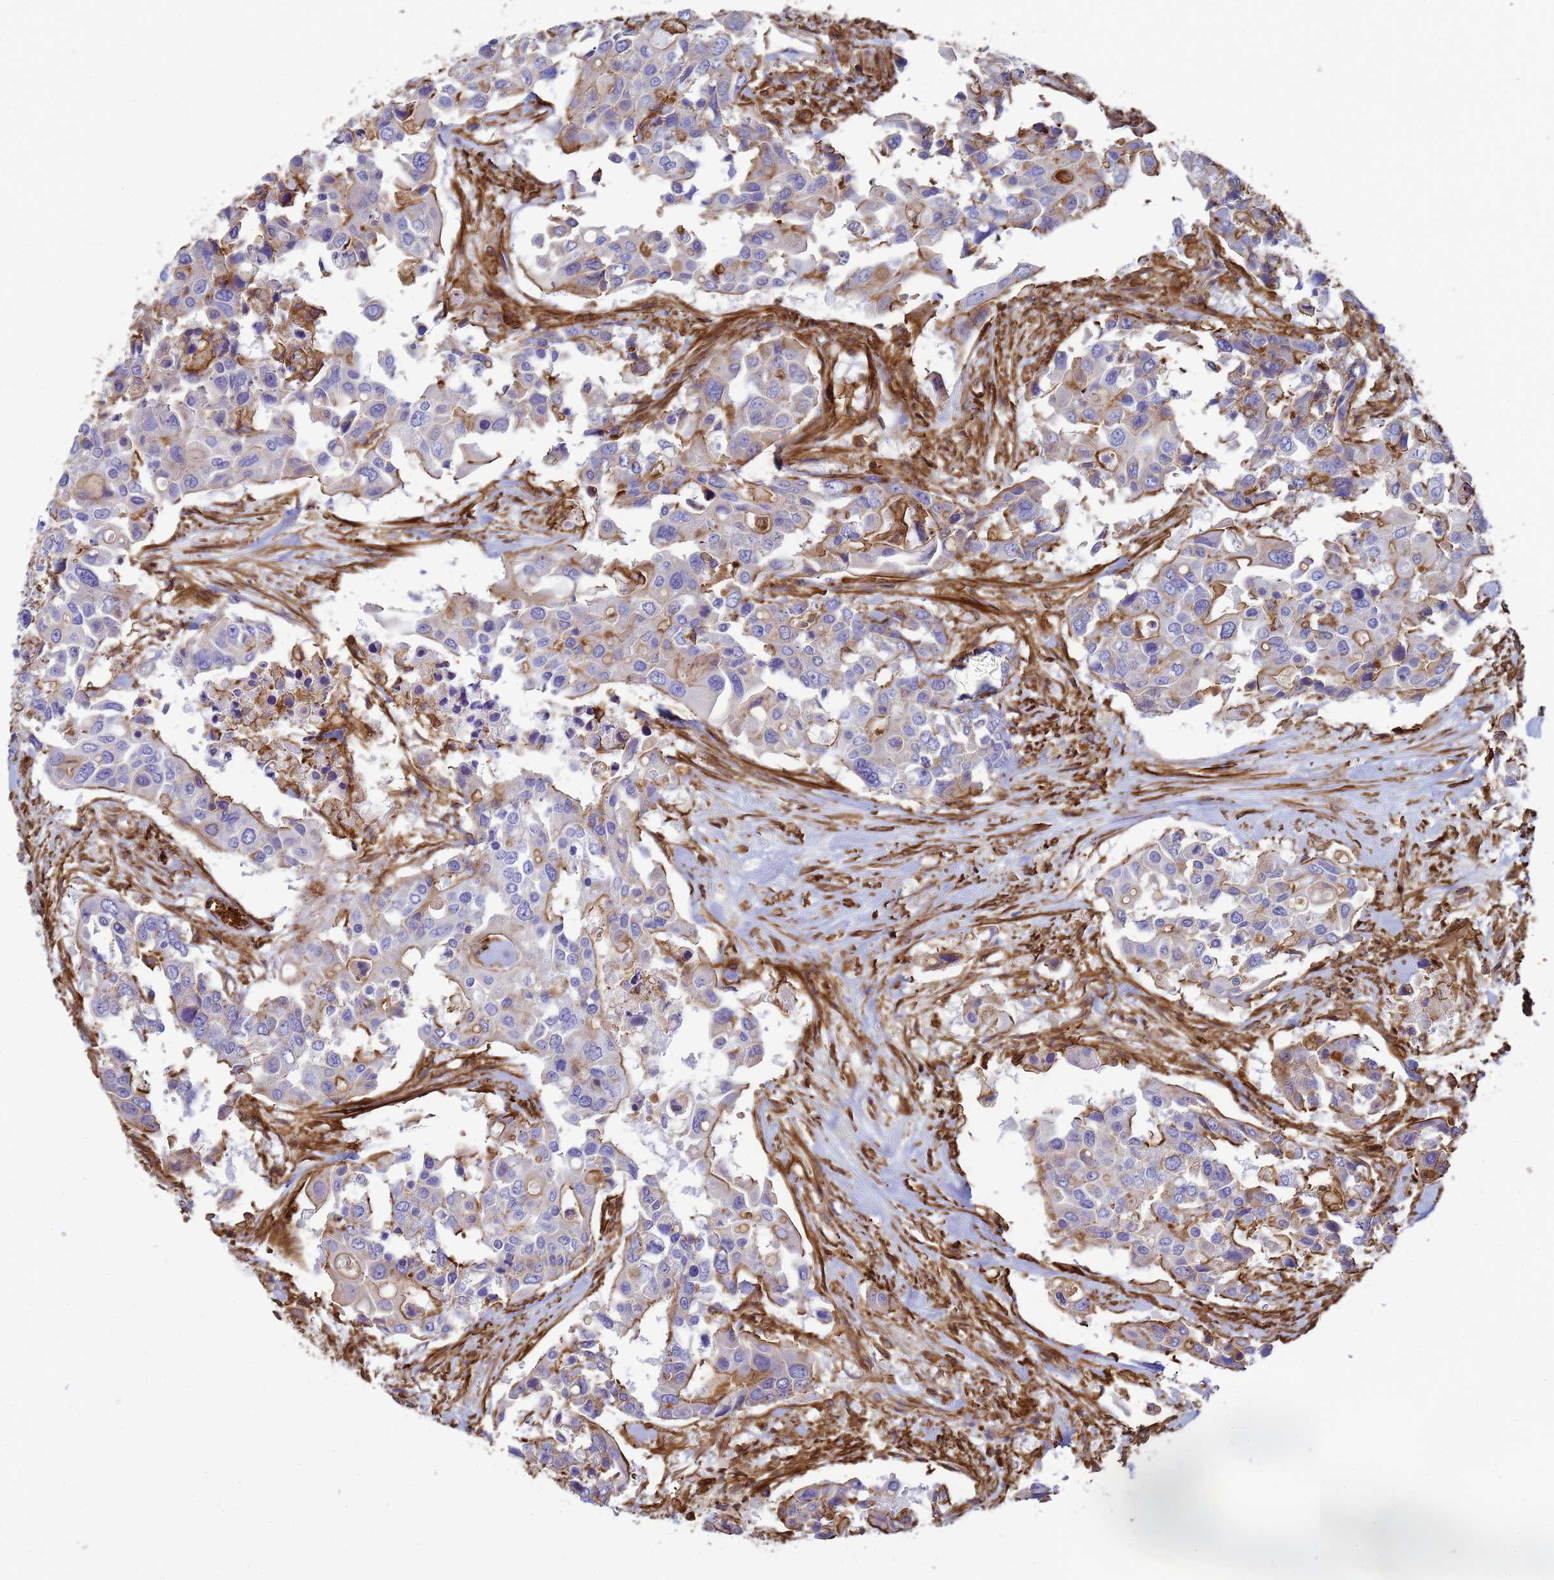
{"staining": {"intensity": "moderate", "quantity": "25%-75%", "location": "cytoplasmic/membranous"}, "tissue": "colorectal cancer", "cell_type": "Tumor cells", "image_type": "cancer", "snomed": [{"axis": "morphology", "description": "Adenocarcinoma, NOS"}, {"axis": "topography", "description": "Colon"}], "caption": "Human colorectal cancer stained with a protein marker exhibits moderate staining in tumor cells.", "gene": "ACTB", "patient": {"sex": "male", "age": 77}}